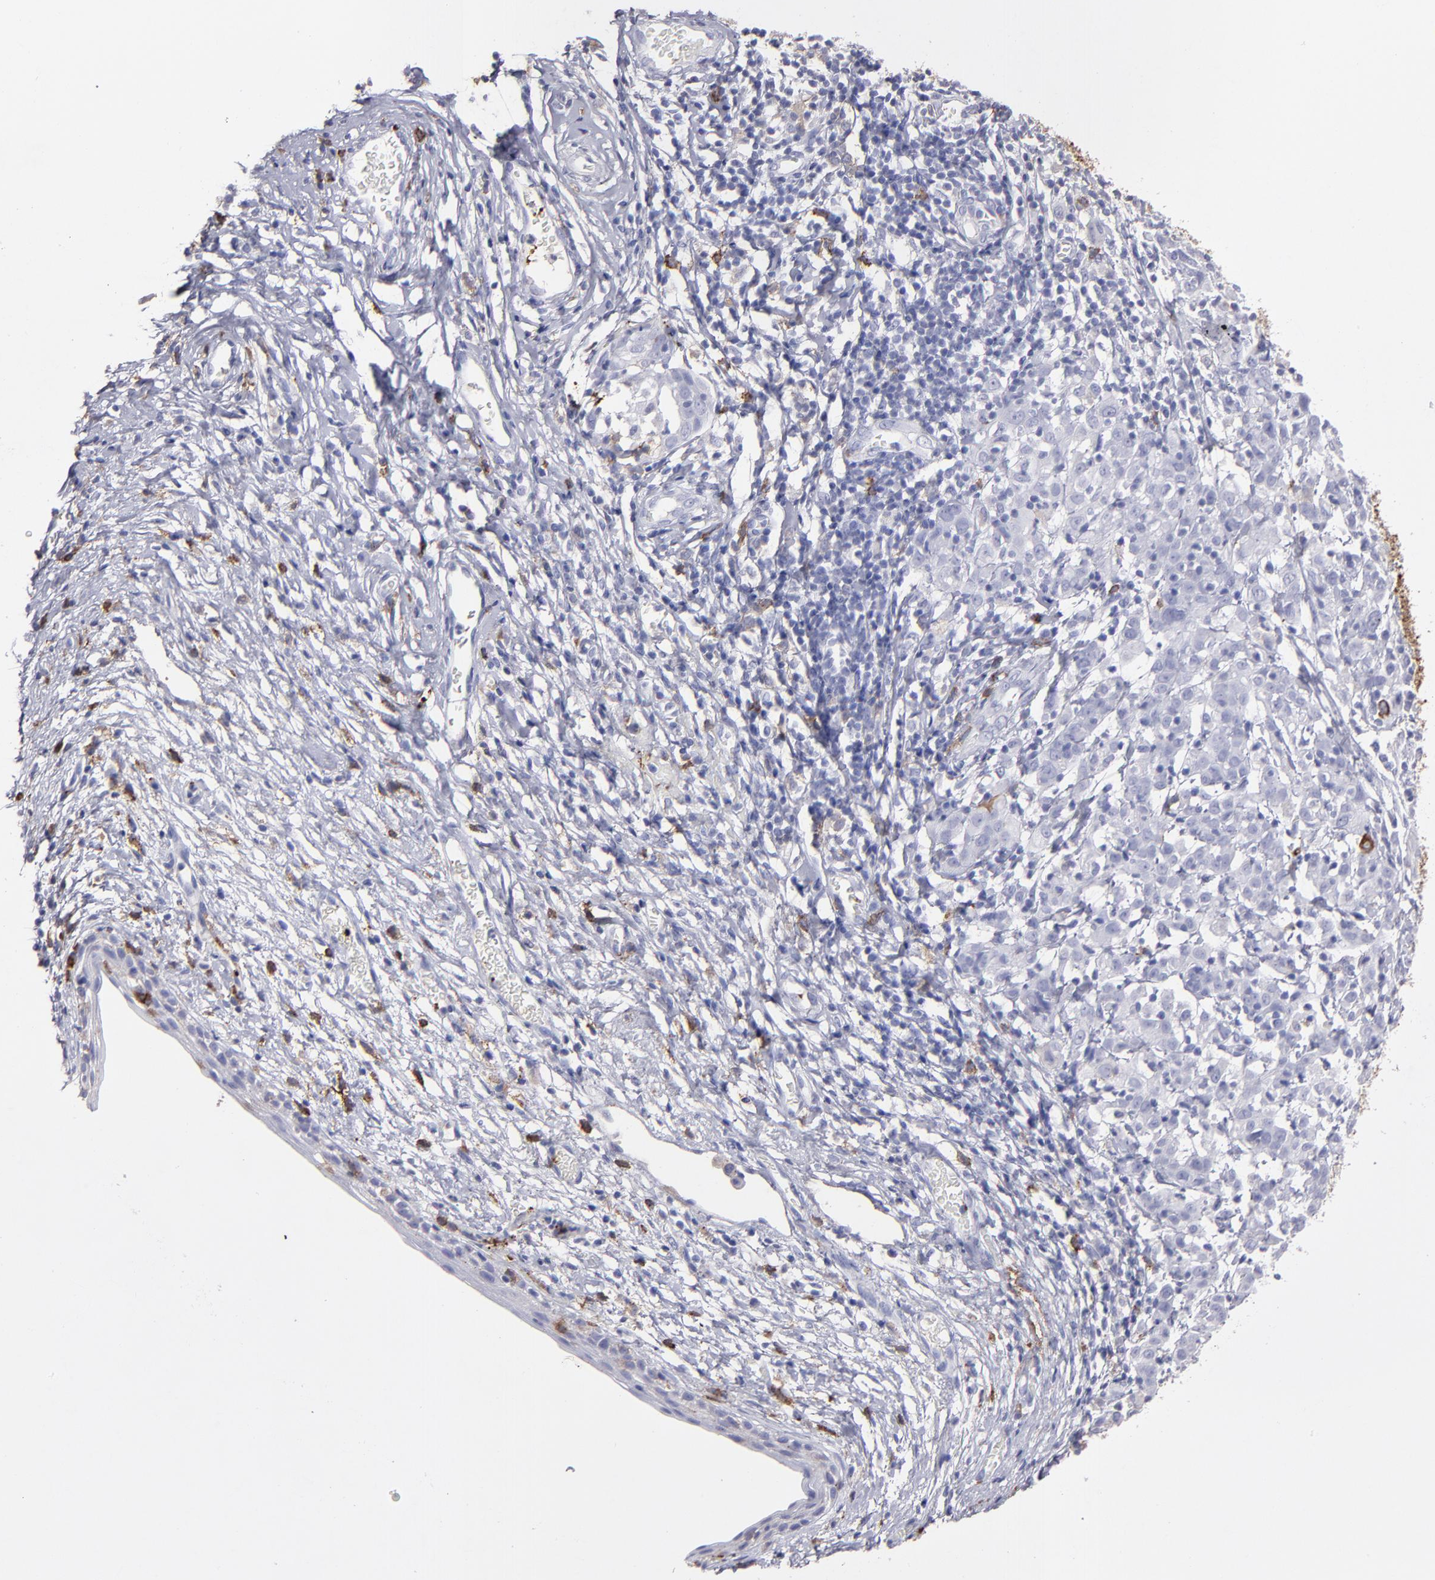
{"staining": {"intensity": "negative", "quantity": "none", "location": "none"}, "tissue": "cervical cancer", "cell_type": "Tumor cells", "image_type": "cancer", "snomed": [{"axis": "morphology", "description": "Normal tissue, NOS"}, {"axis": "morphology", "description": "Squamous cell carcinoma, NOS"}, {"axis": "topography", "description": "Cervix"}], "caption": "Tumor cells show no significant positivity in cervical cancer (squamous cell carcinoma). (DAB (3,3'-diaminobenzidine) IHC visualized using brightfield microscopy, high magnification).", "gene": "CD36", "patient": {"sex": "female", "age": 67}}